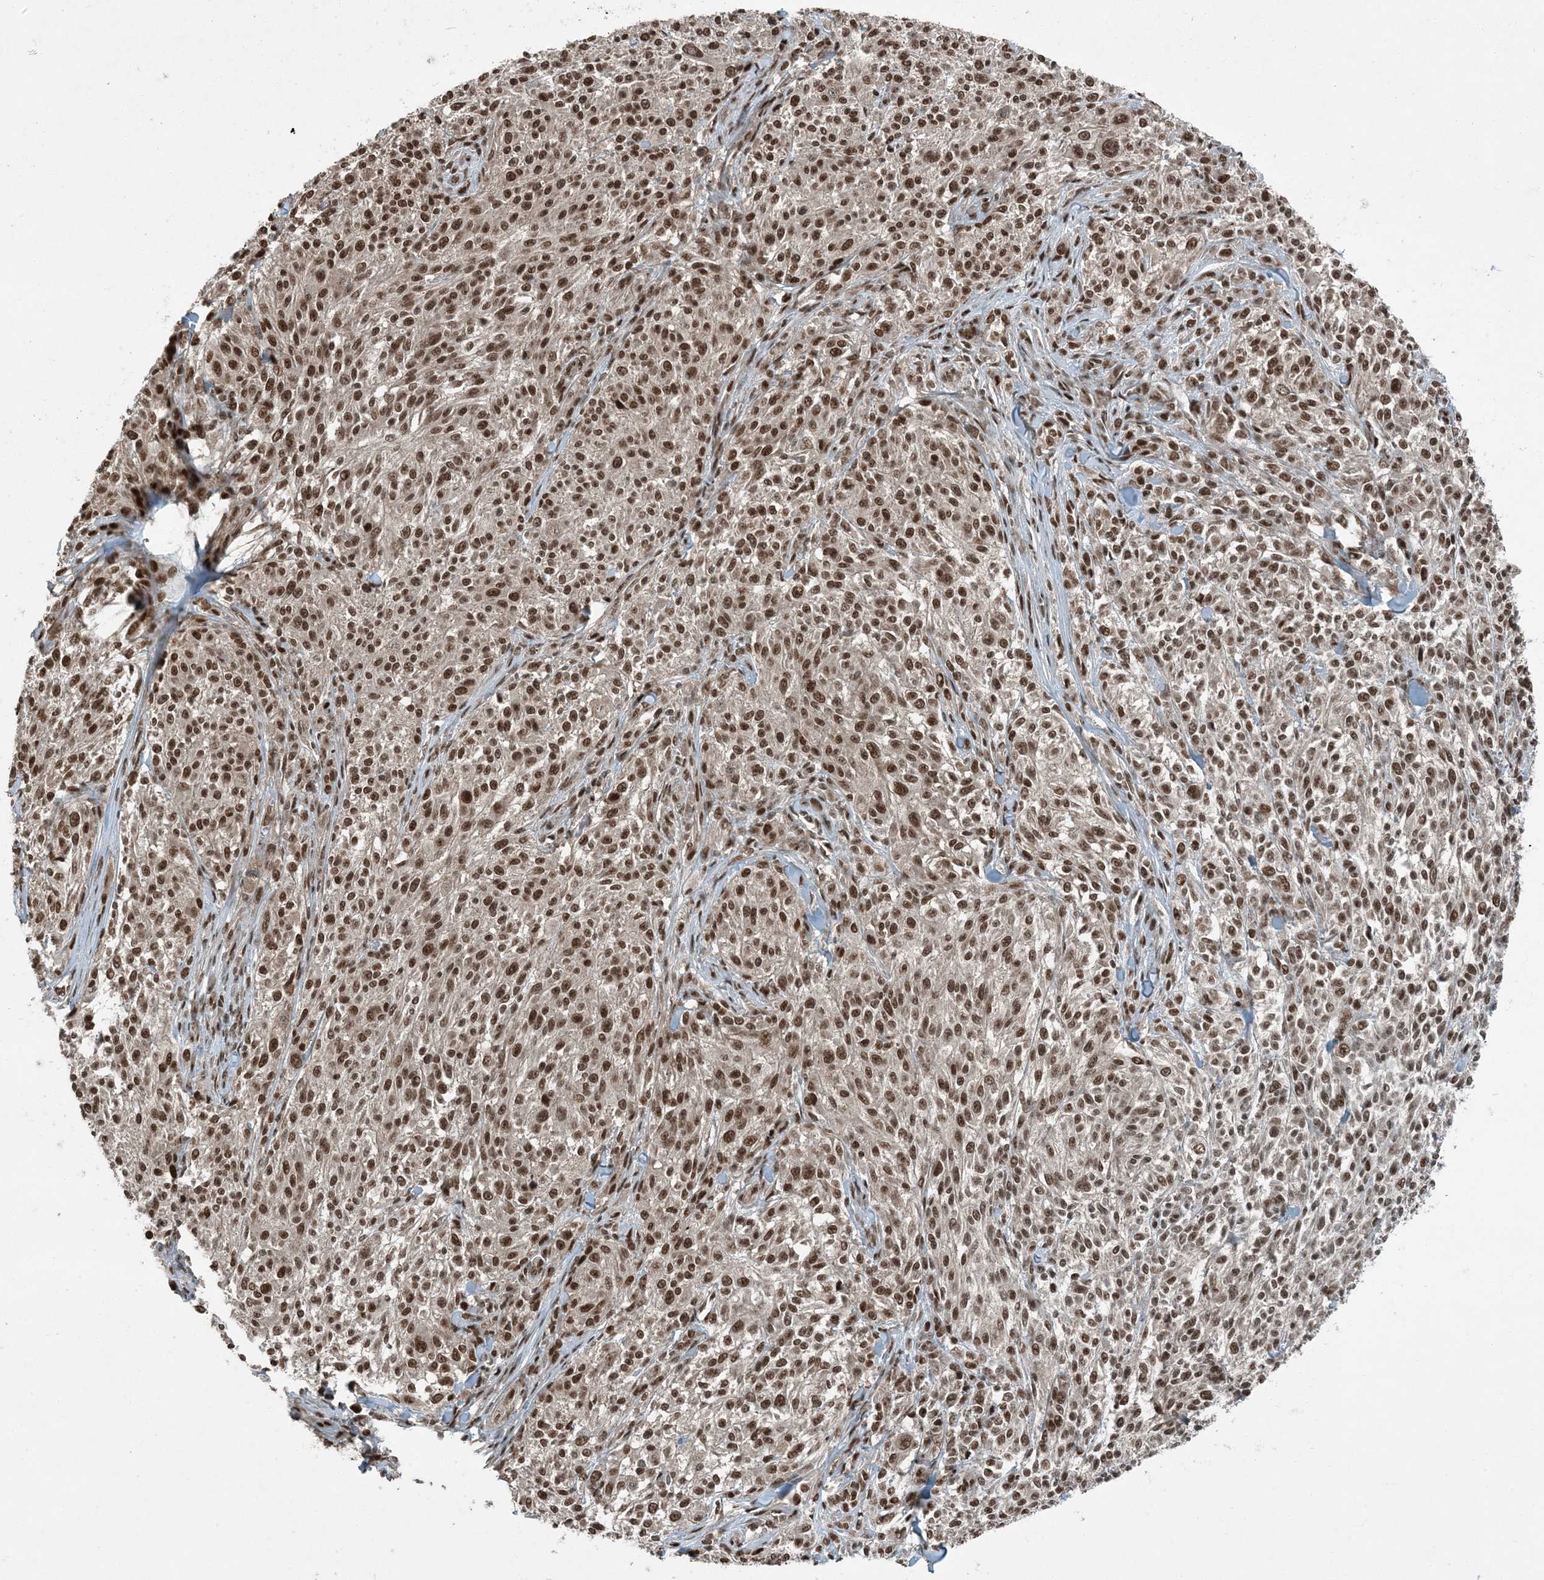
{"staining": {"intensity": "moderate", "quantity": ">75%", "location": "nuclear"}, "tissue": "melanoma", "cell_type": "Tumor cells", "image_type": "cancer", "snomed": [{"axis": "morphology", "description": "Malignant melanoma, NOS"}, {"axis": "topography", "description": "Skin of trunk"}], "caption": "Malignant melanoma tissue displays moderate nuclear expression in about >75% of tumor cells", "gene": "TRAPPC12", "patient": {"sex": "male", "age": 71}}